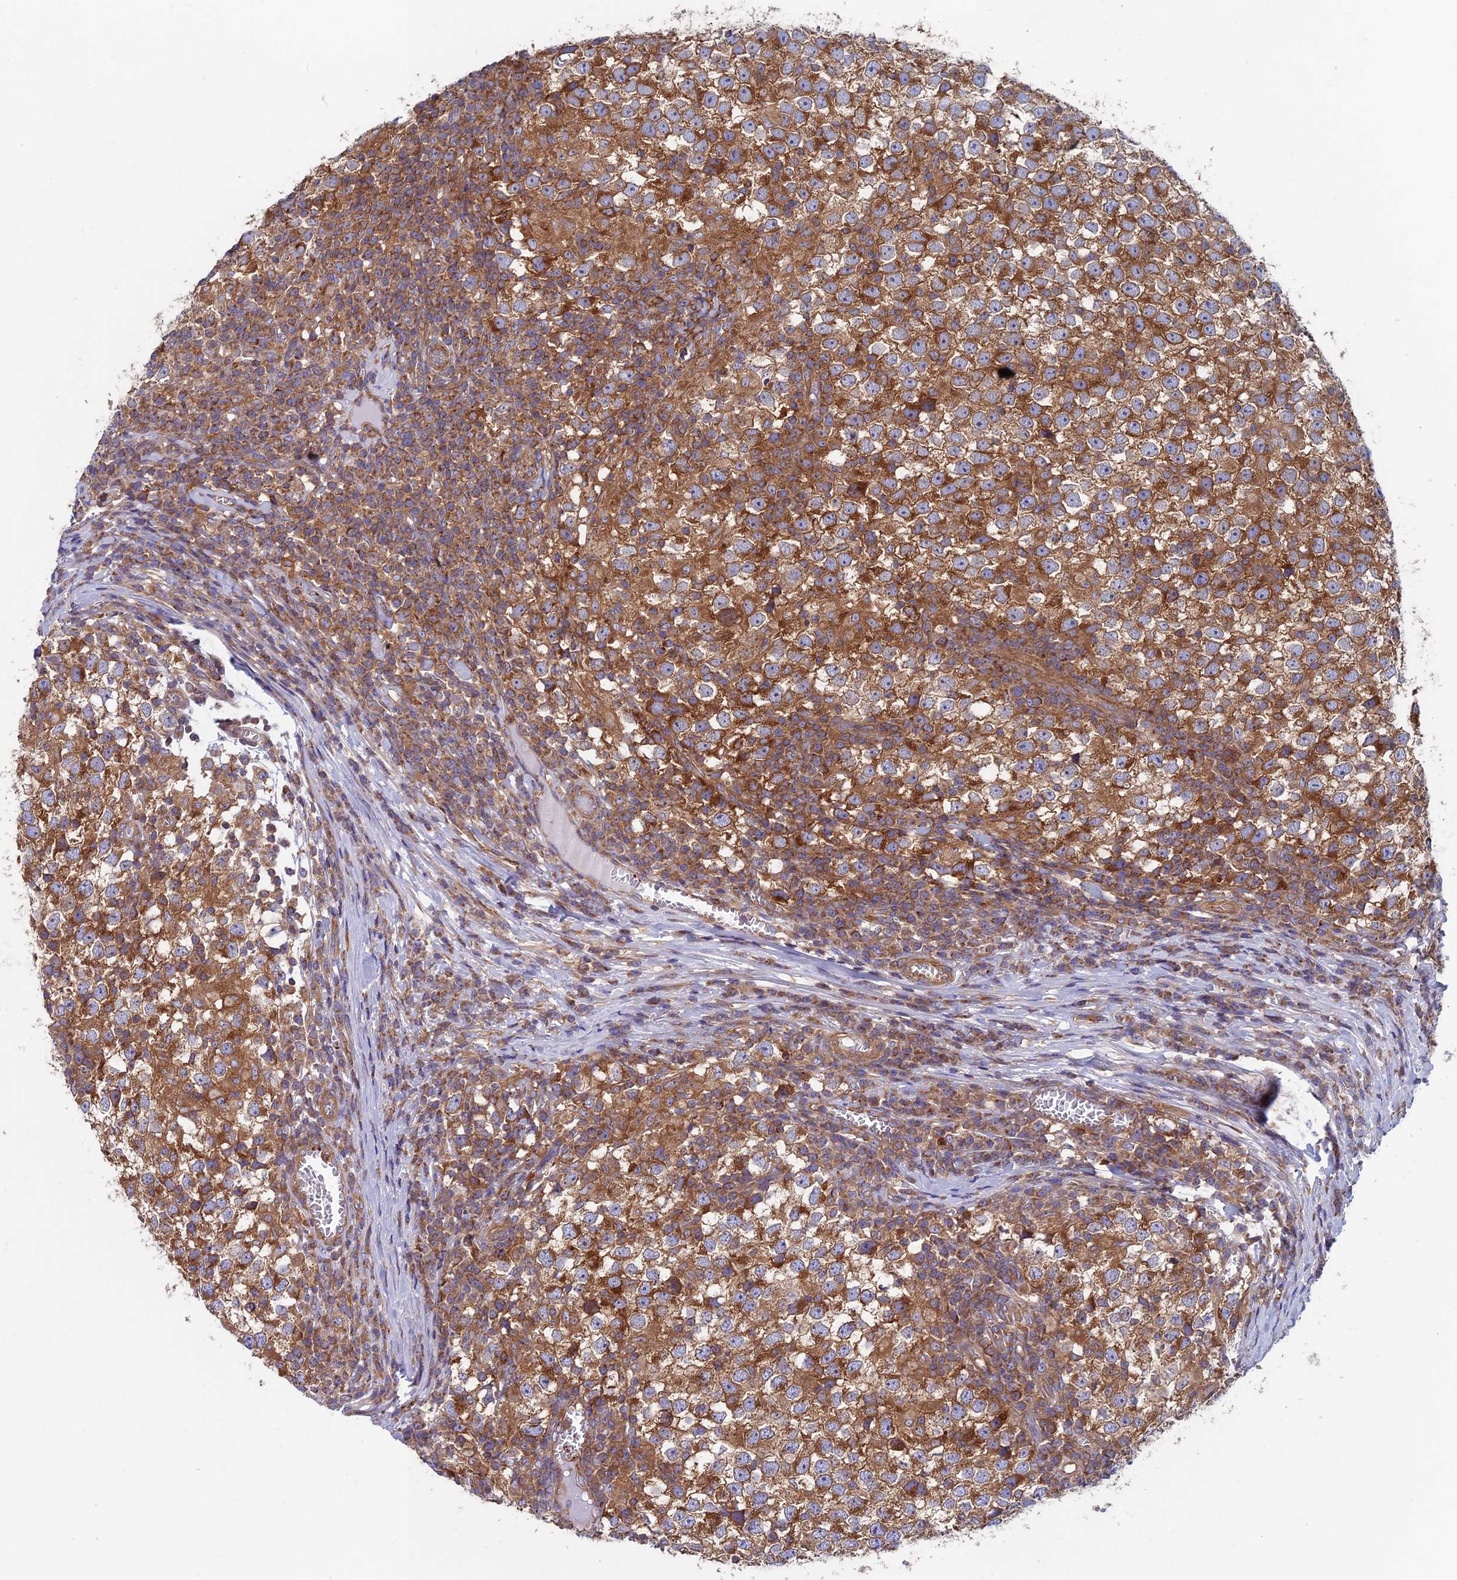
{"staining": {"intensity": "strong", "quantity": ">75%", "location": "cytoplasmic/membranous"}, "tissue": "testis cancer", "cell_type": "Tumor cells", "image_type": "cancer", "snomed": [{"axis": "morphology", "description": "Seminoma, NOS"}, {"axis": "topography", "description": "Testis"}], "caption": "Immunohistochemical staining of seminoma (testis) shows strong cytoplasmic/membranous protein expression in approximately >75% of tumor cells. (DAB = brown stain, brightfield microscopy at high magnification).", "gene": "DNM1L", "patient": {"sex": "male", "age": 65}}